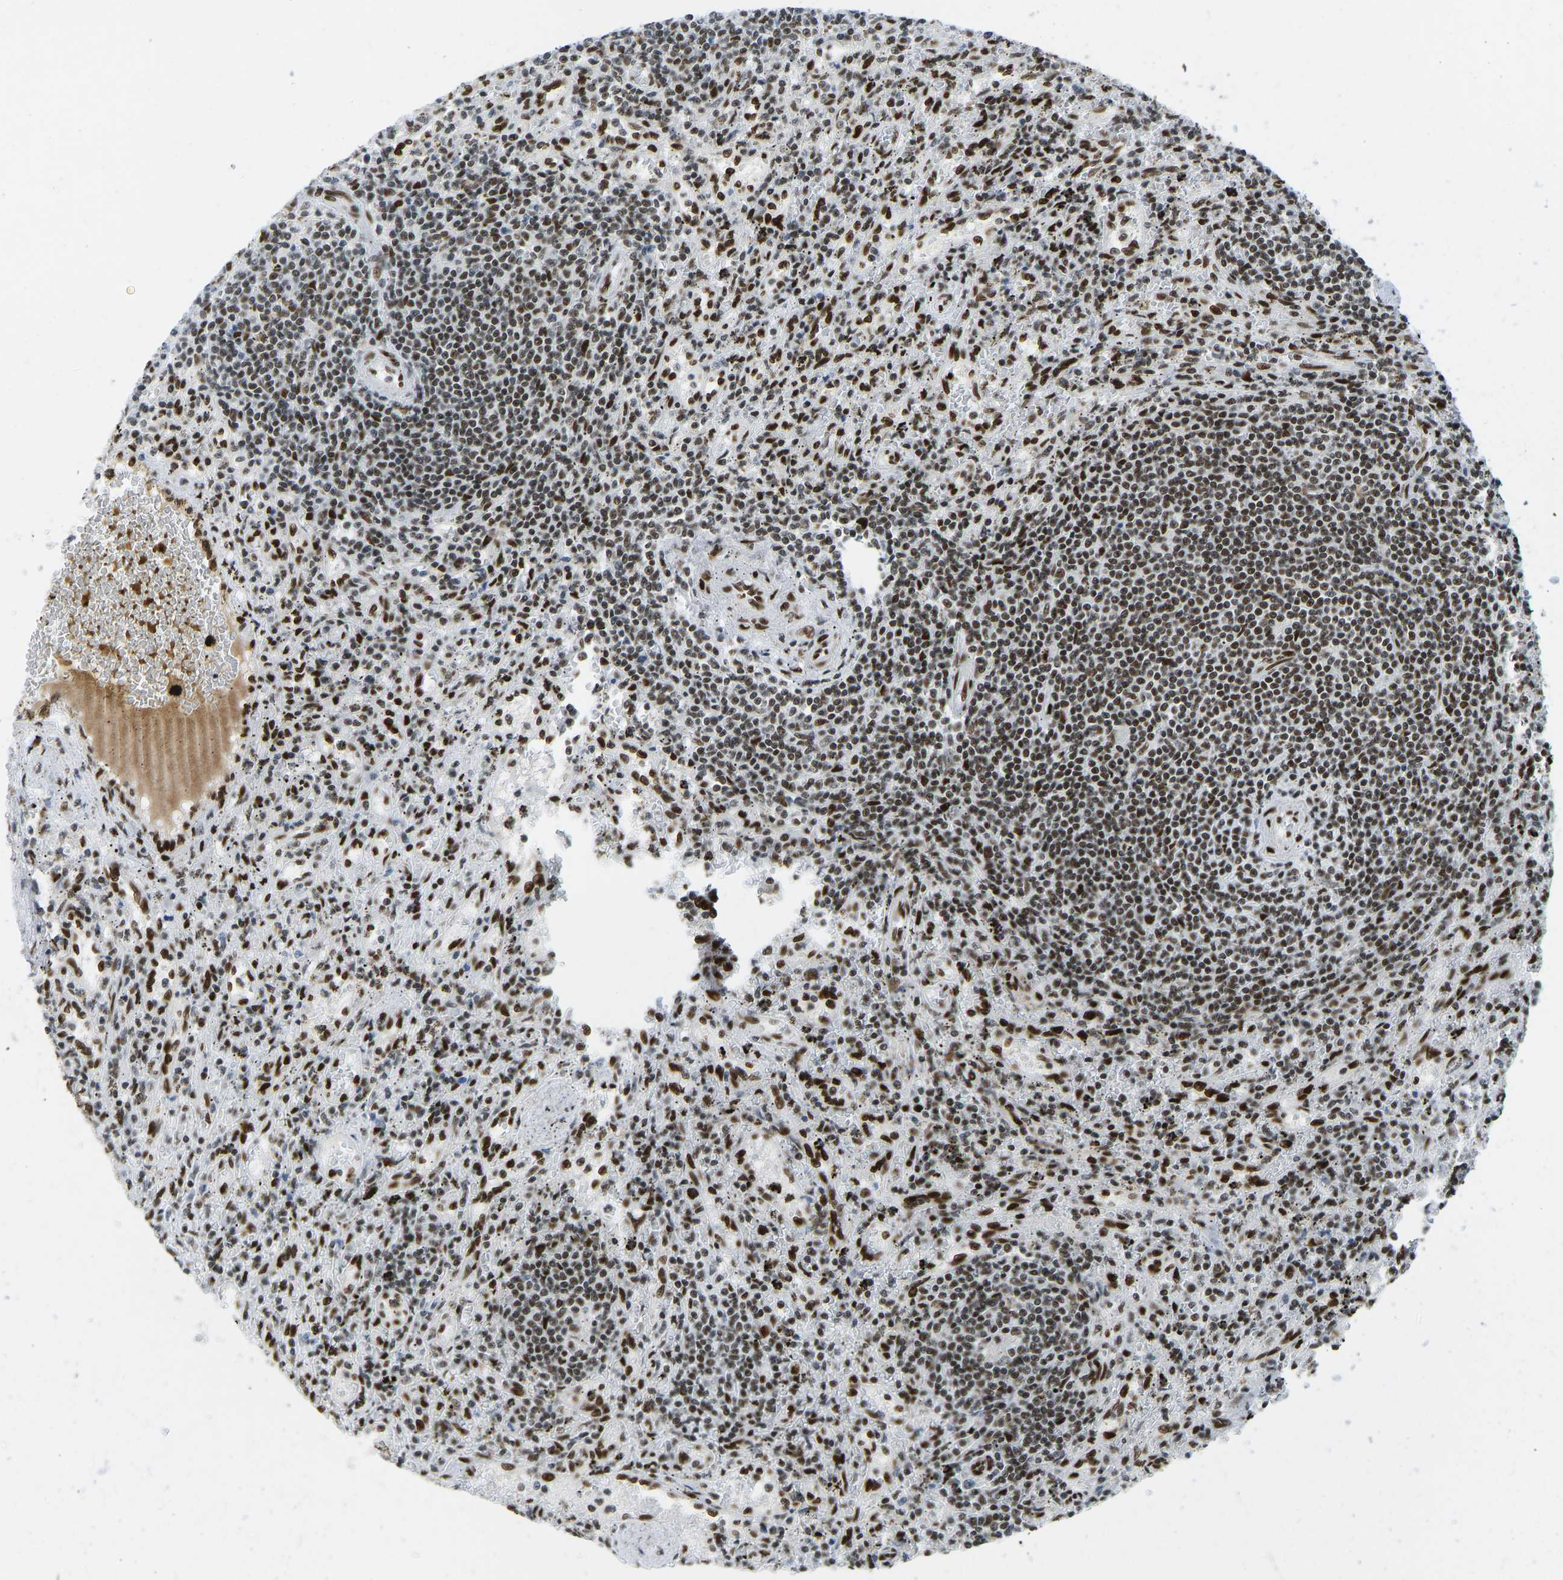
{"staining": {"intensity": "moderate", "quantity": "25%-75%", "location": "nuclear"}, "tissue": "lymphoma", "cell_type": "Tumor cells", "image_type": "cancer", "snomed": [{"axis": "morphology", "description": "Malignant lymphoma, non-Hodgkin's type, Low grade"}, {"axis": "topography", "description": "Spleen"}], "caption": "A brown stain highlights moderate nuclear staining of a protein in malignant lymphoma, non-Hodgkin's type (low-grade) tumor cells.", "gene": "FOXK1", "patient": {"sex": "male", "age": 76}}